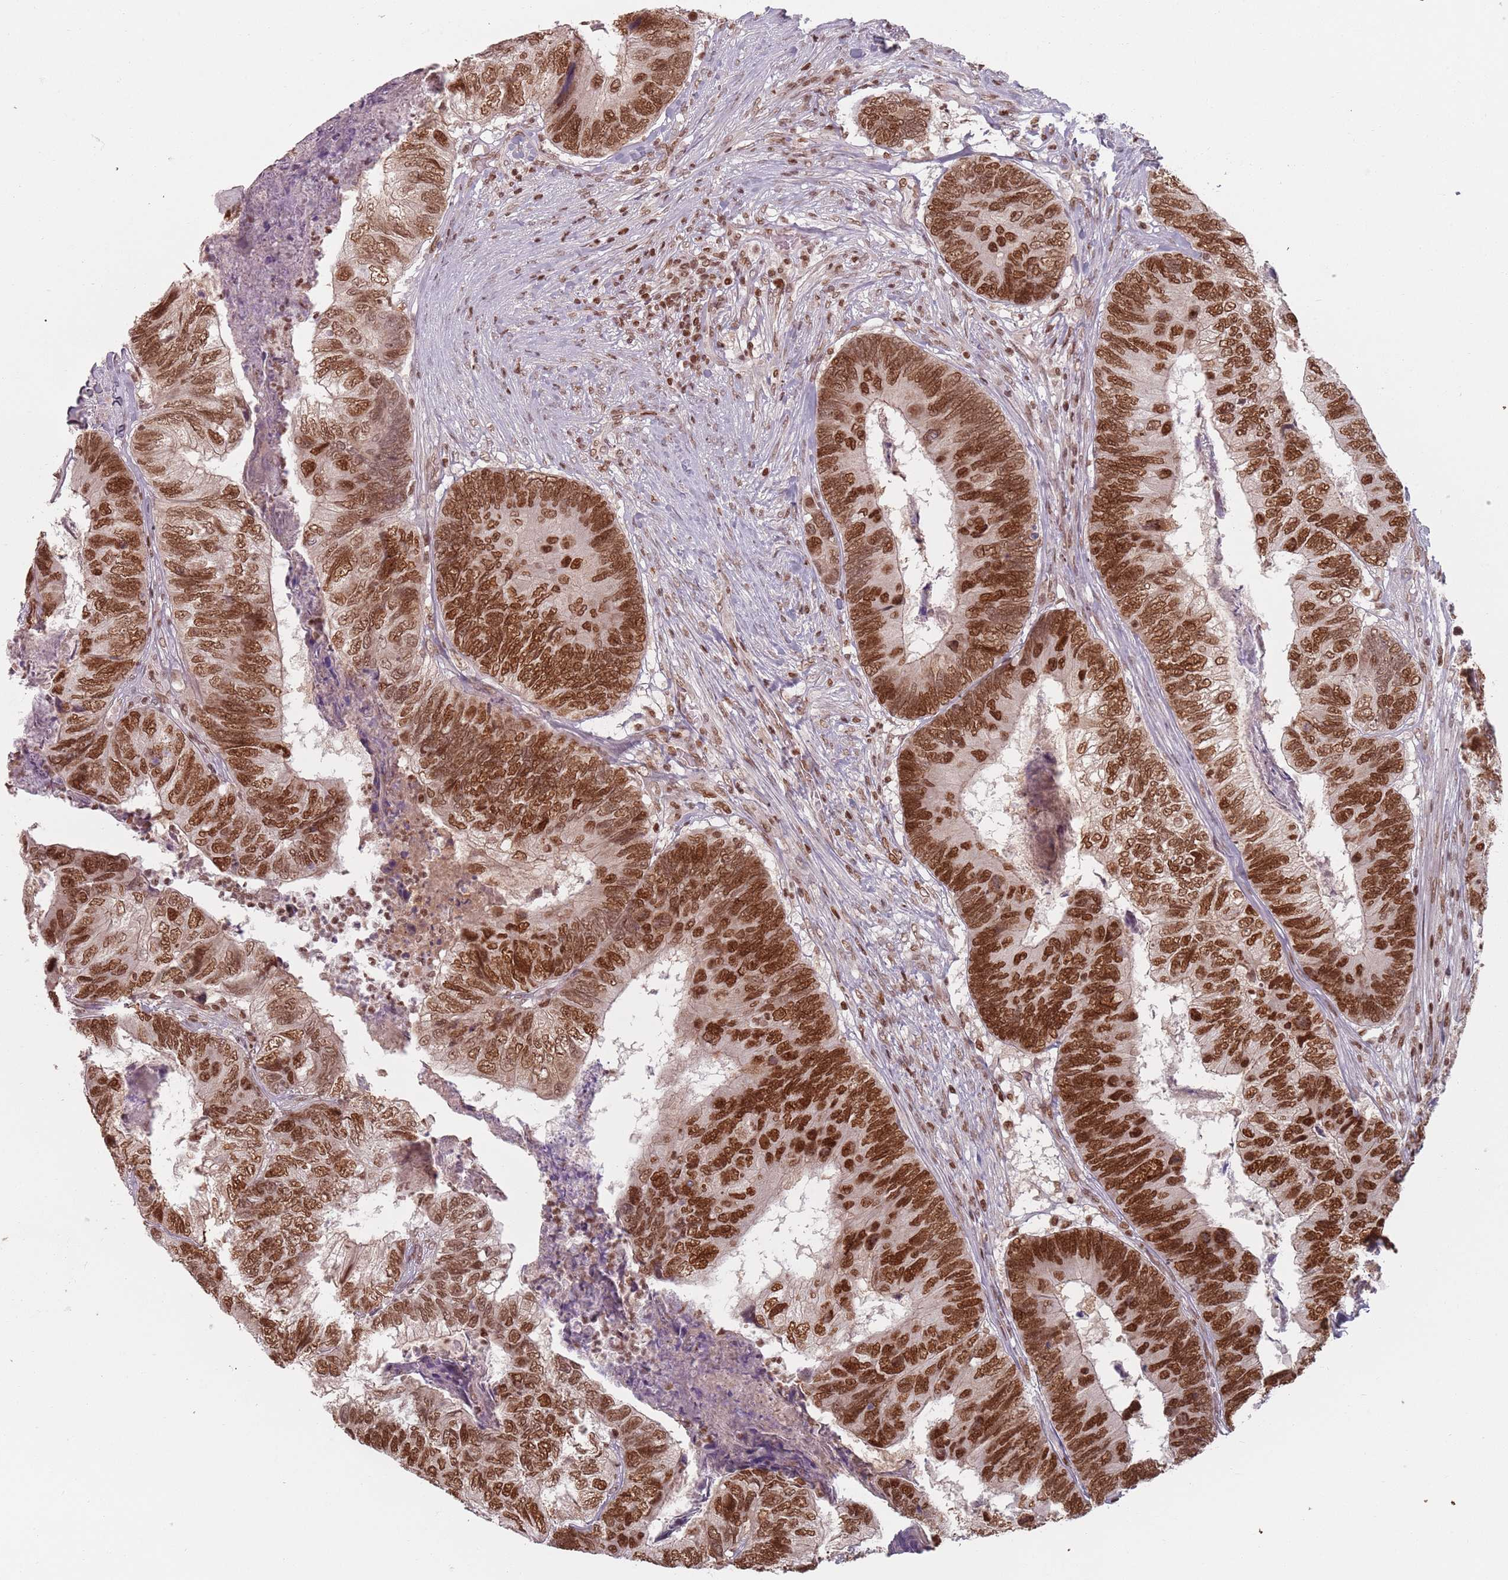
{"staining": {"intensity": "strong", "quantity": ">75%", "location": "nuclear"}, "tissue": "colorectal cancer", "cell_type": "Tumor cells", "image_type": "cancer", "snomed": [{"axis": "morphology", "description": "Adenocarcinoma, NOS"}, {"axis": "topography", "description": "Colon"}], "caption": "A high-resolution histopathology image shows IHC staining of colorectal adenocarcinoma, which reveals strong nuclear expression in approximately >75% of tumor cells.", "gene": "NUP50", "patient": {"sex": "female", "age": 67}}